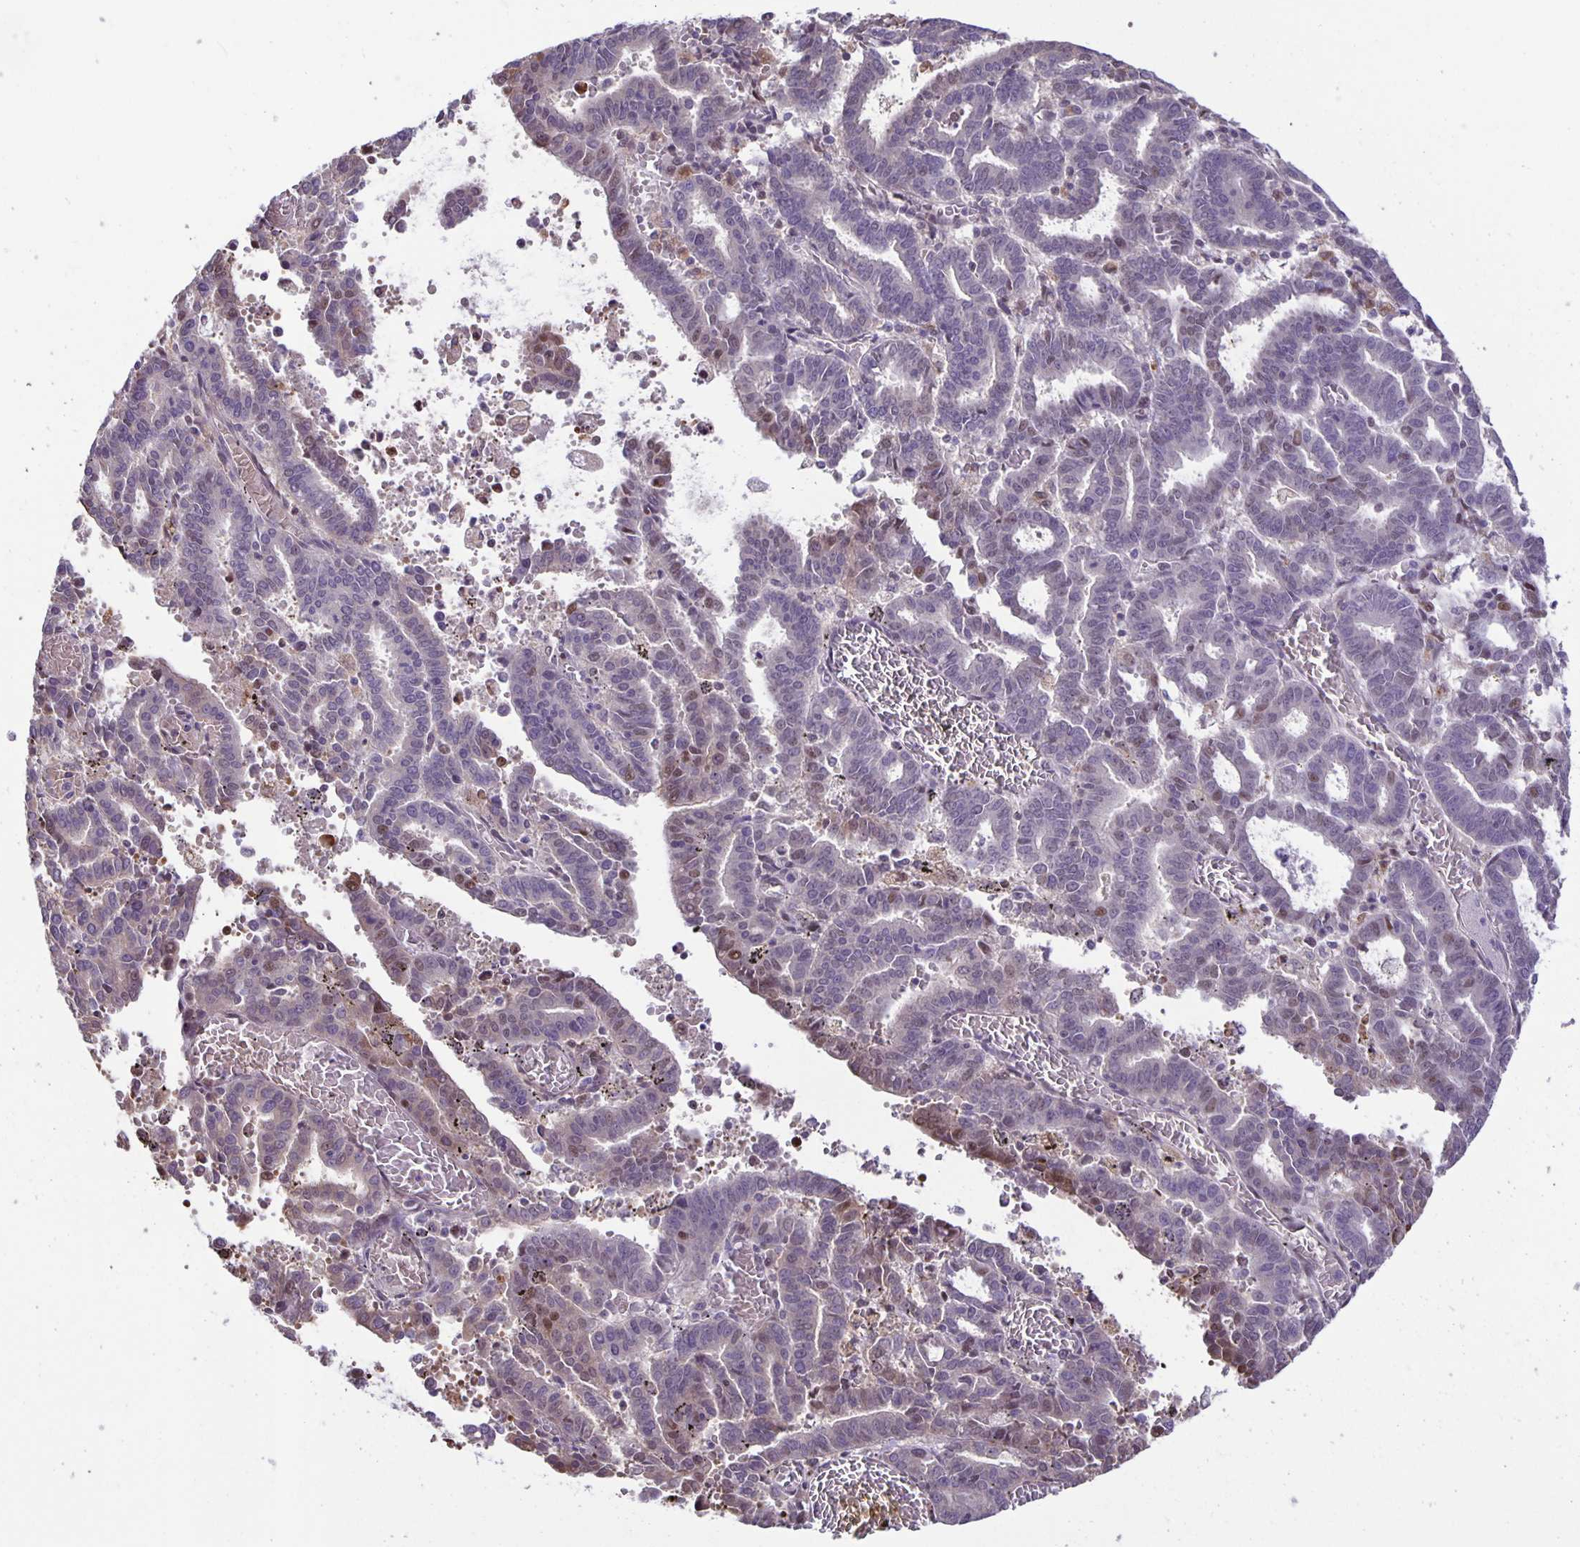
{"staining": {"intensity": "weak", "quantity": "<25%", "location": "nuclear"}, "tissue": "endometrial cancer", "cell_type": "Tumor cells", "image_type": "cancer", "snomed": [{"axis": "morphology", "description": "Adenocarcinoma, NOS"}, {"axis": "topography", "description": "Uterus"}], "caption": "A high-resolution histopathology image shows immunohistochemistry (IHC) staining of endometrial cancer, which displays no significant staining in tumor cells. Brightfield microscopy of IHC stained with DAB (3,3'-diaminobenzidine) (brown) and hematoxylin (blue), captured at high magnification.", "gene": "MAPK12", "patient": {"sex": "female", "age": 83}}